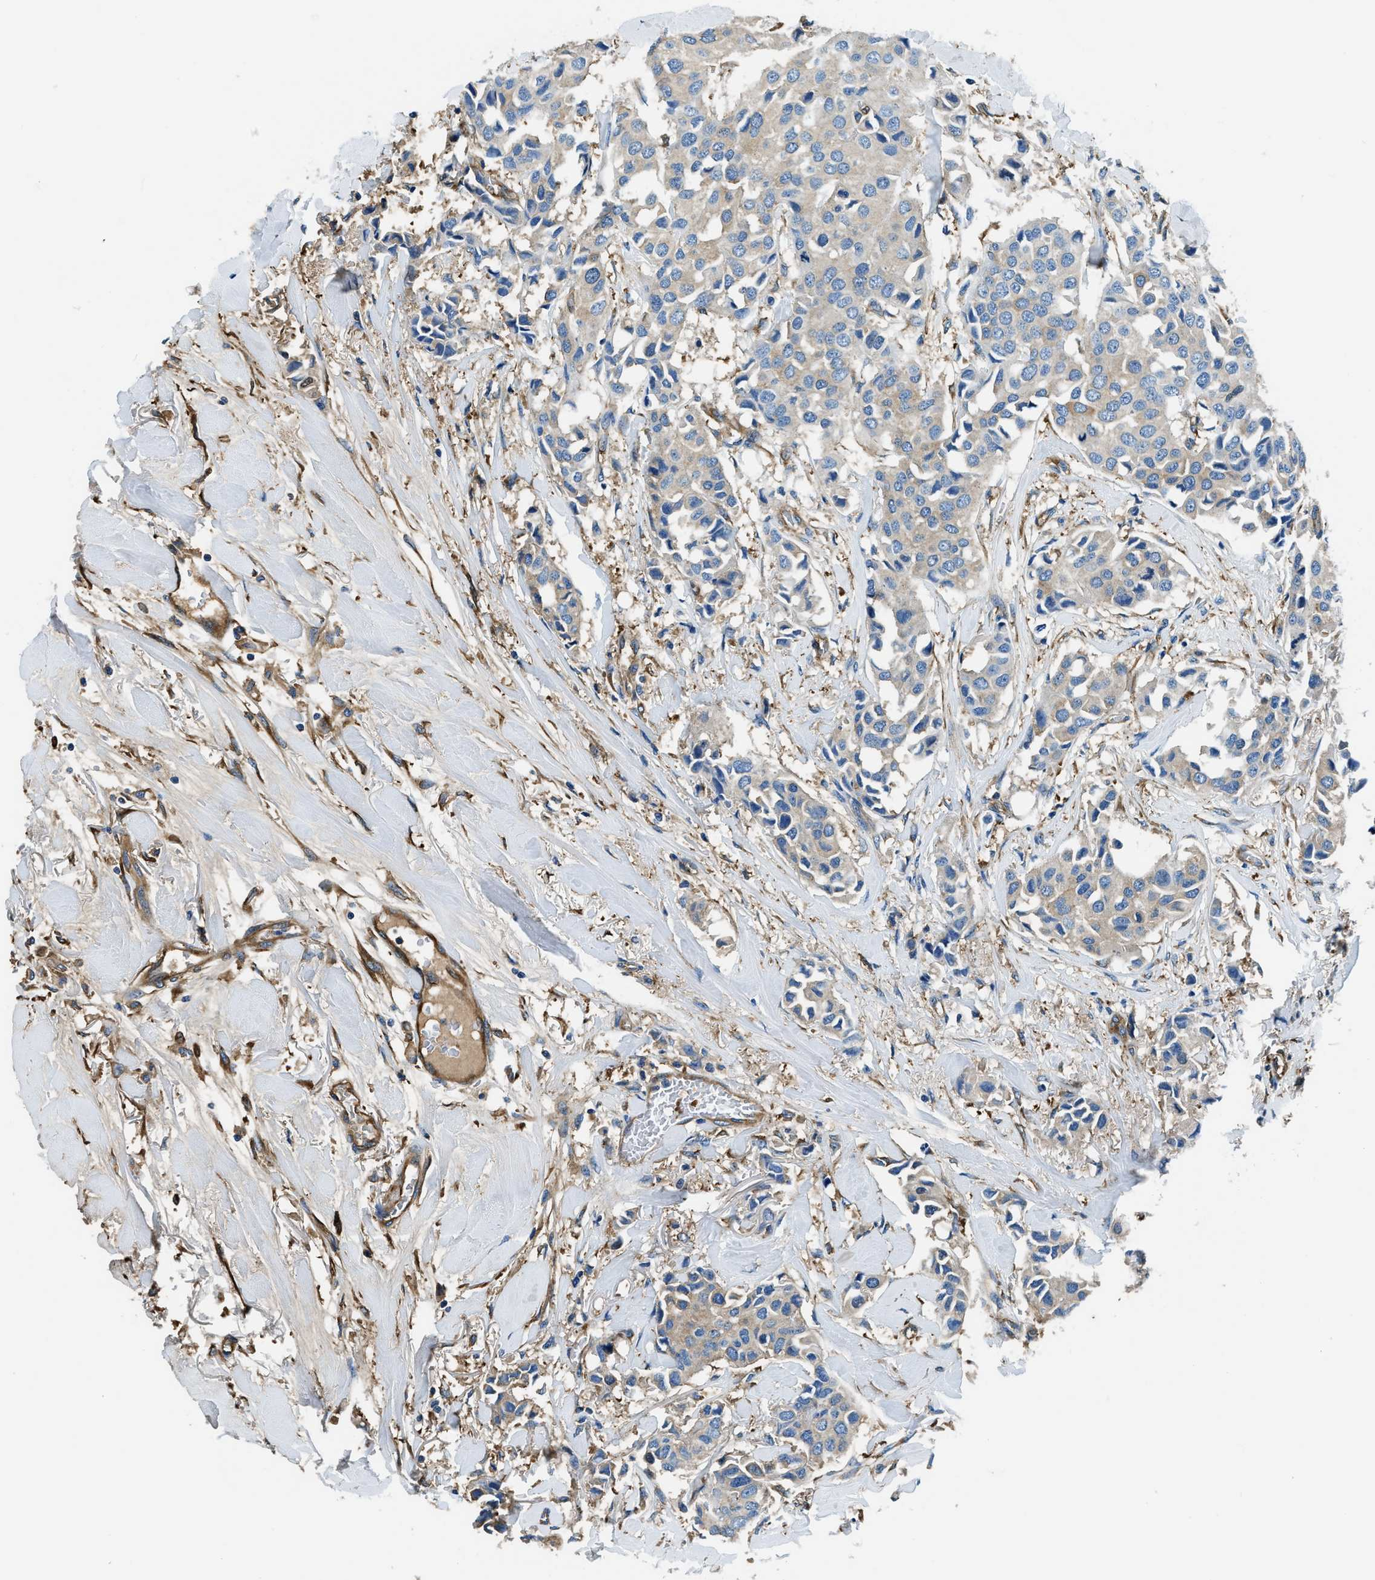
{"staining": {"intensity": "weak", "quantity": "<25%", "location": "cytoplasmic/membranous"}, "tissue": "breast cancer", "cell_type": "Tumor cells", "image_type": "cancer", "snomed": [{"axis": "morphology", "description": "Duct carcinoma"}, {"axis": "topography", "description": "Breast"}], "caption": "Protein analysis of breast infiltrating ductal carcinoma shows no significant staining in tumor cells.", "gene": "EEA1", "patient": {"sex": "female", "age": 80}}